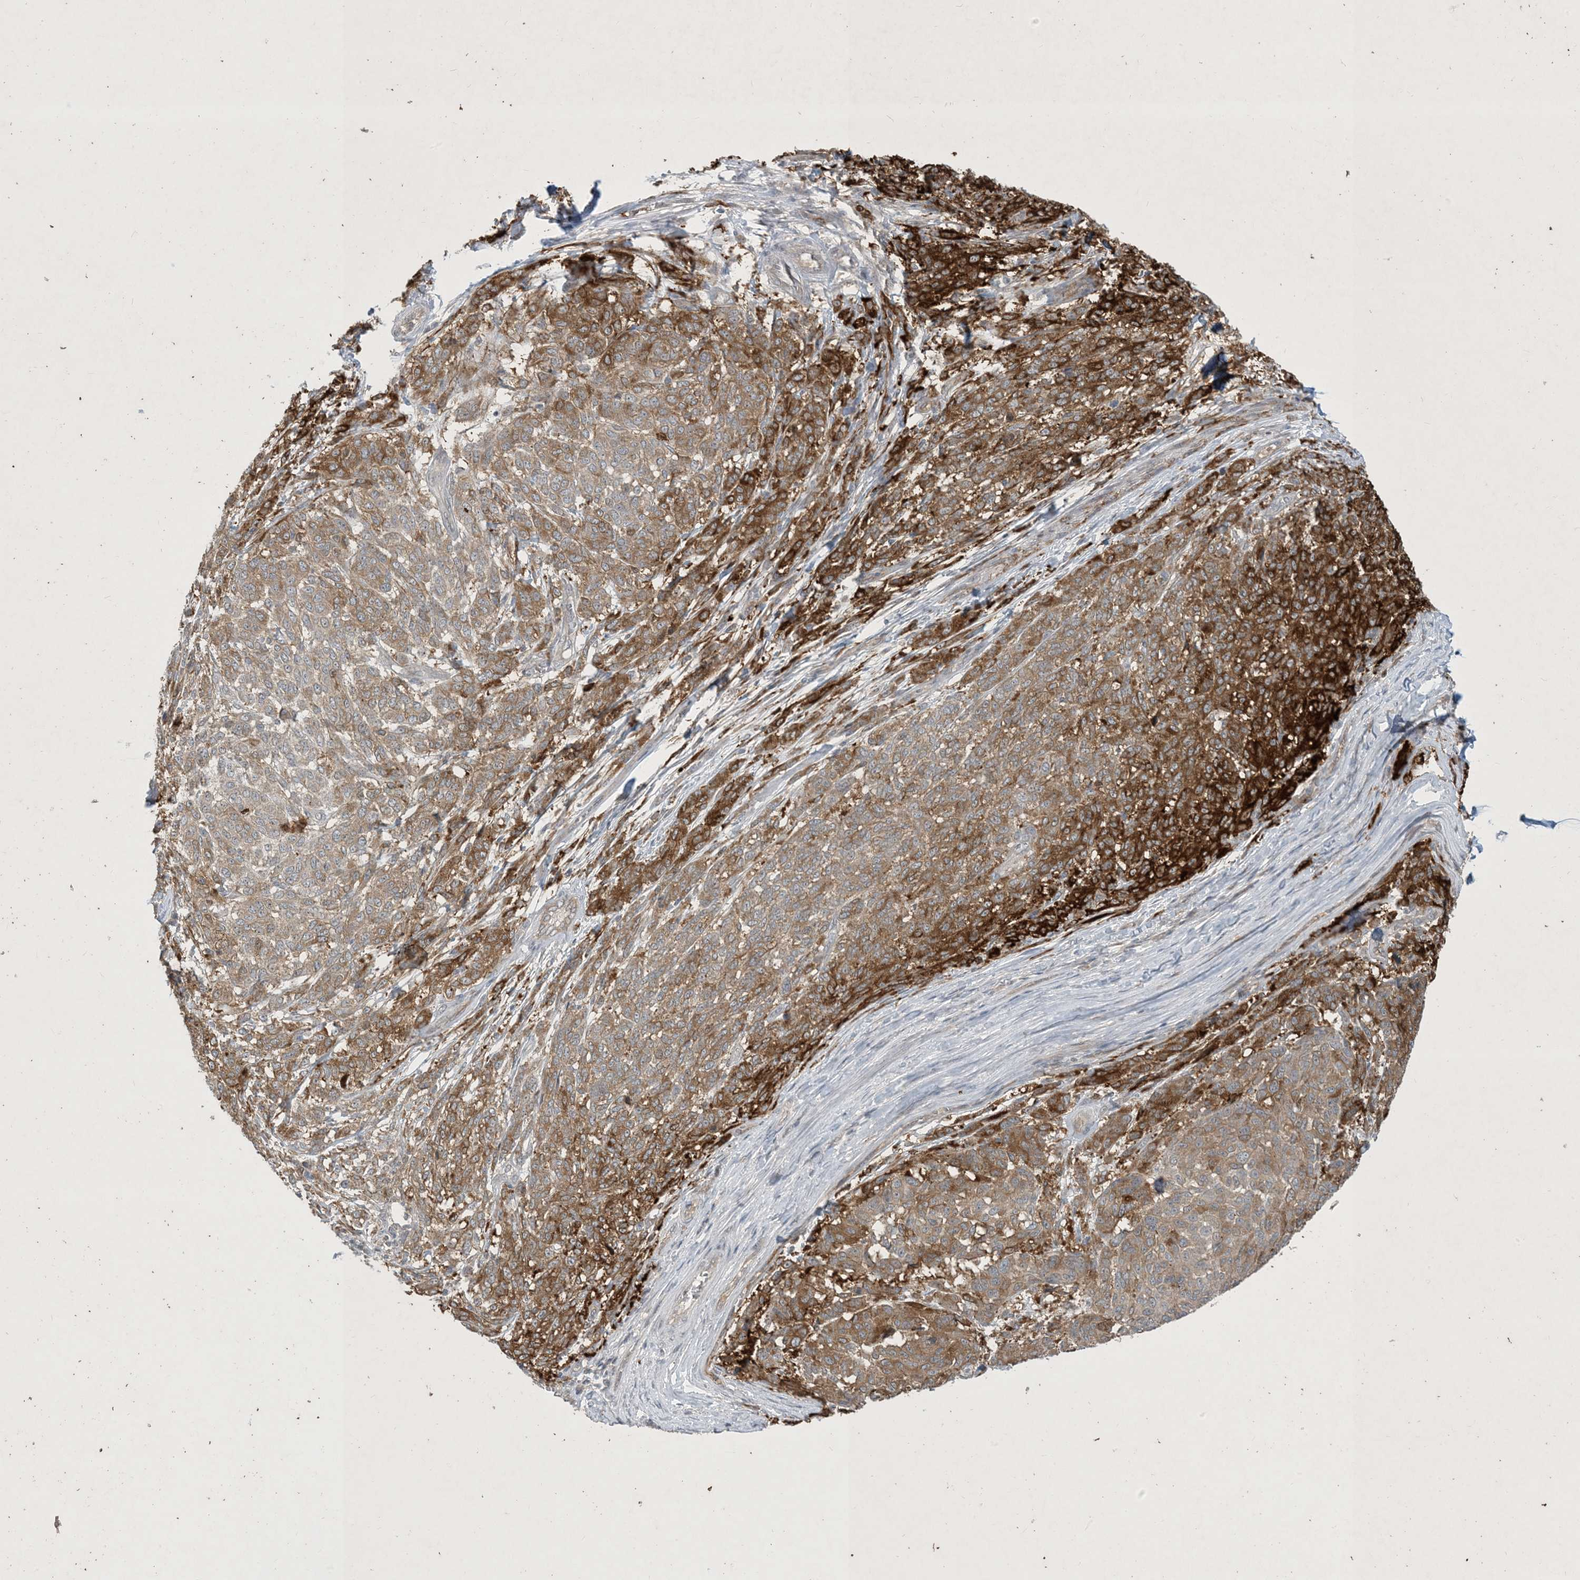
{"staining": {"intensity": "strong", "quantity": "25%-75%", "location": "cytoplasmic/membranous"}, "tissue": "melanoma", "cell_type": "Tumor cells", "image_type": "cancer", "snomed": [{"axis": "morphology", "description": "Malignant melanoma, NOS"}, {"axis": "topography", "description": "Skin"}], "caption": "IHC (DAB) staining of melanoma displays strong cytoplasmic/membranous protein staining in about 25%-75% of tumor cells. Nuclei are stained in blue.", "gene": "CDS1", "patient": {"sex": "male", "age": 49}}